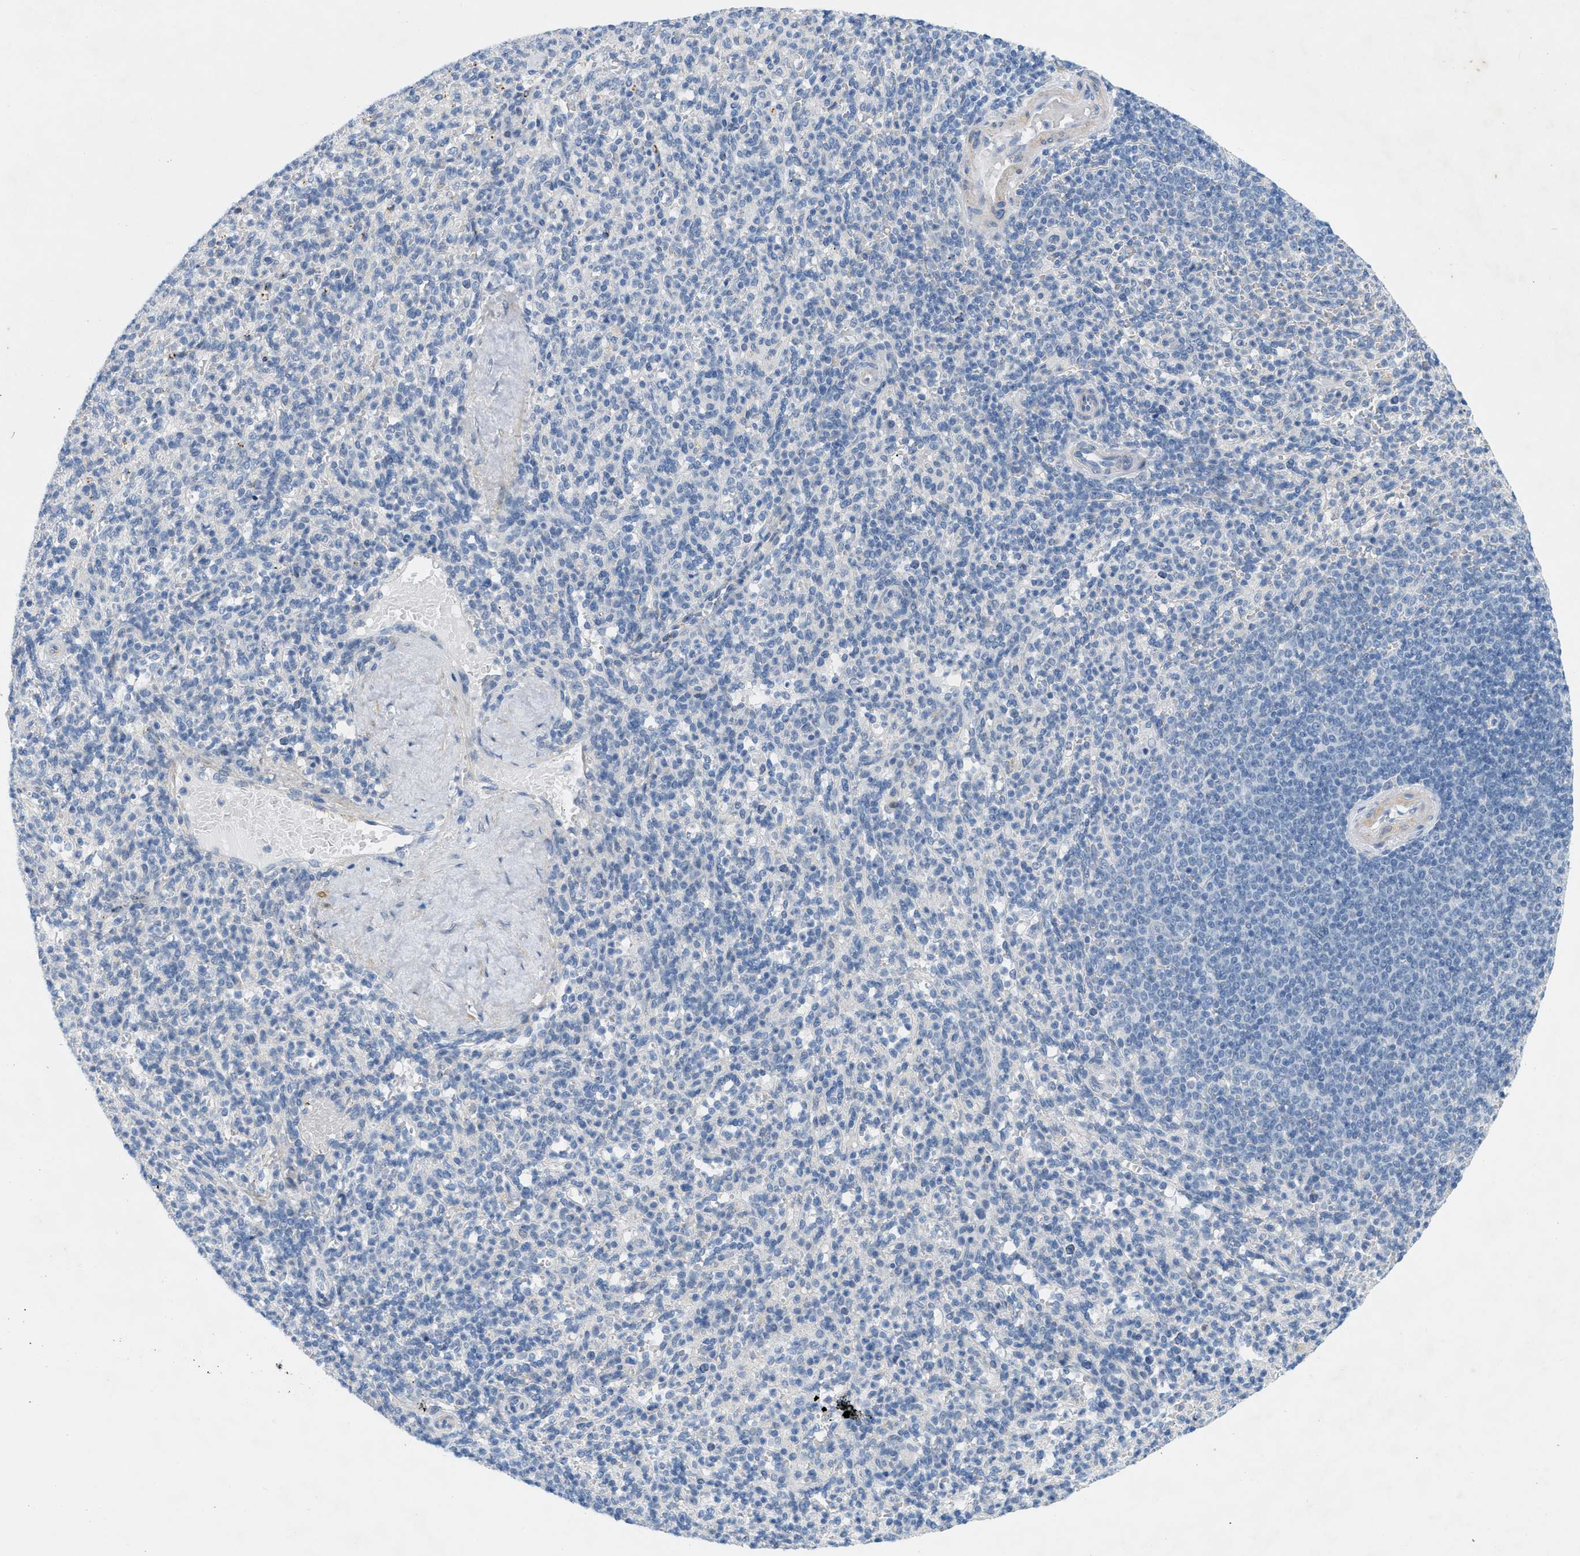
{"staining": {"intensity": "negative", "quantity": "none", "location": "none"}, "tissue": "spleen", "cell_type": "Cells in red pulp", "image_type": "normal", "snomed": [{"axis": "morphology", "description": "Normal tissue, NOS"}, {"axis": "topography", "description": "Spleen"}], "caption": "Immunohistochemical staining of unremarkable spleen exhibits no significant expression in cells in red pulp. (DAB immunohistochemistry with hematoxylin counter stain).", "gene": "HLTF", "patient": {"sex": "male", "age": 36}}